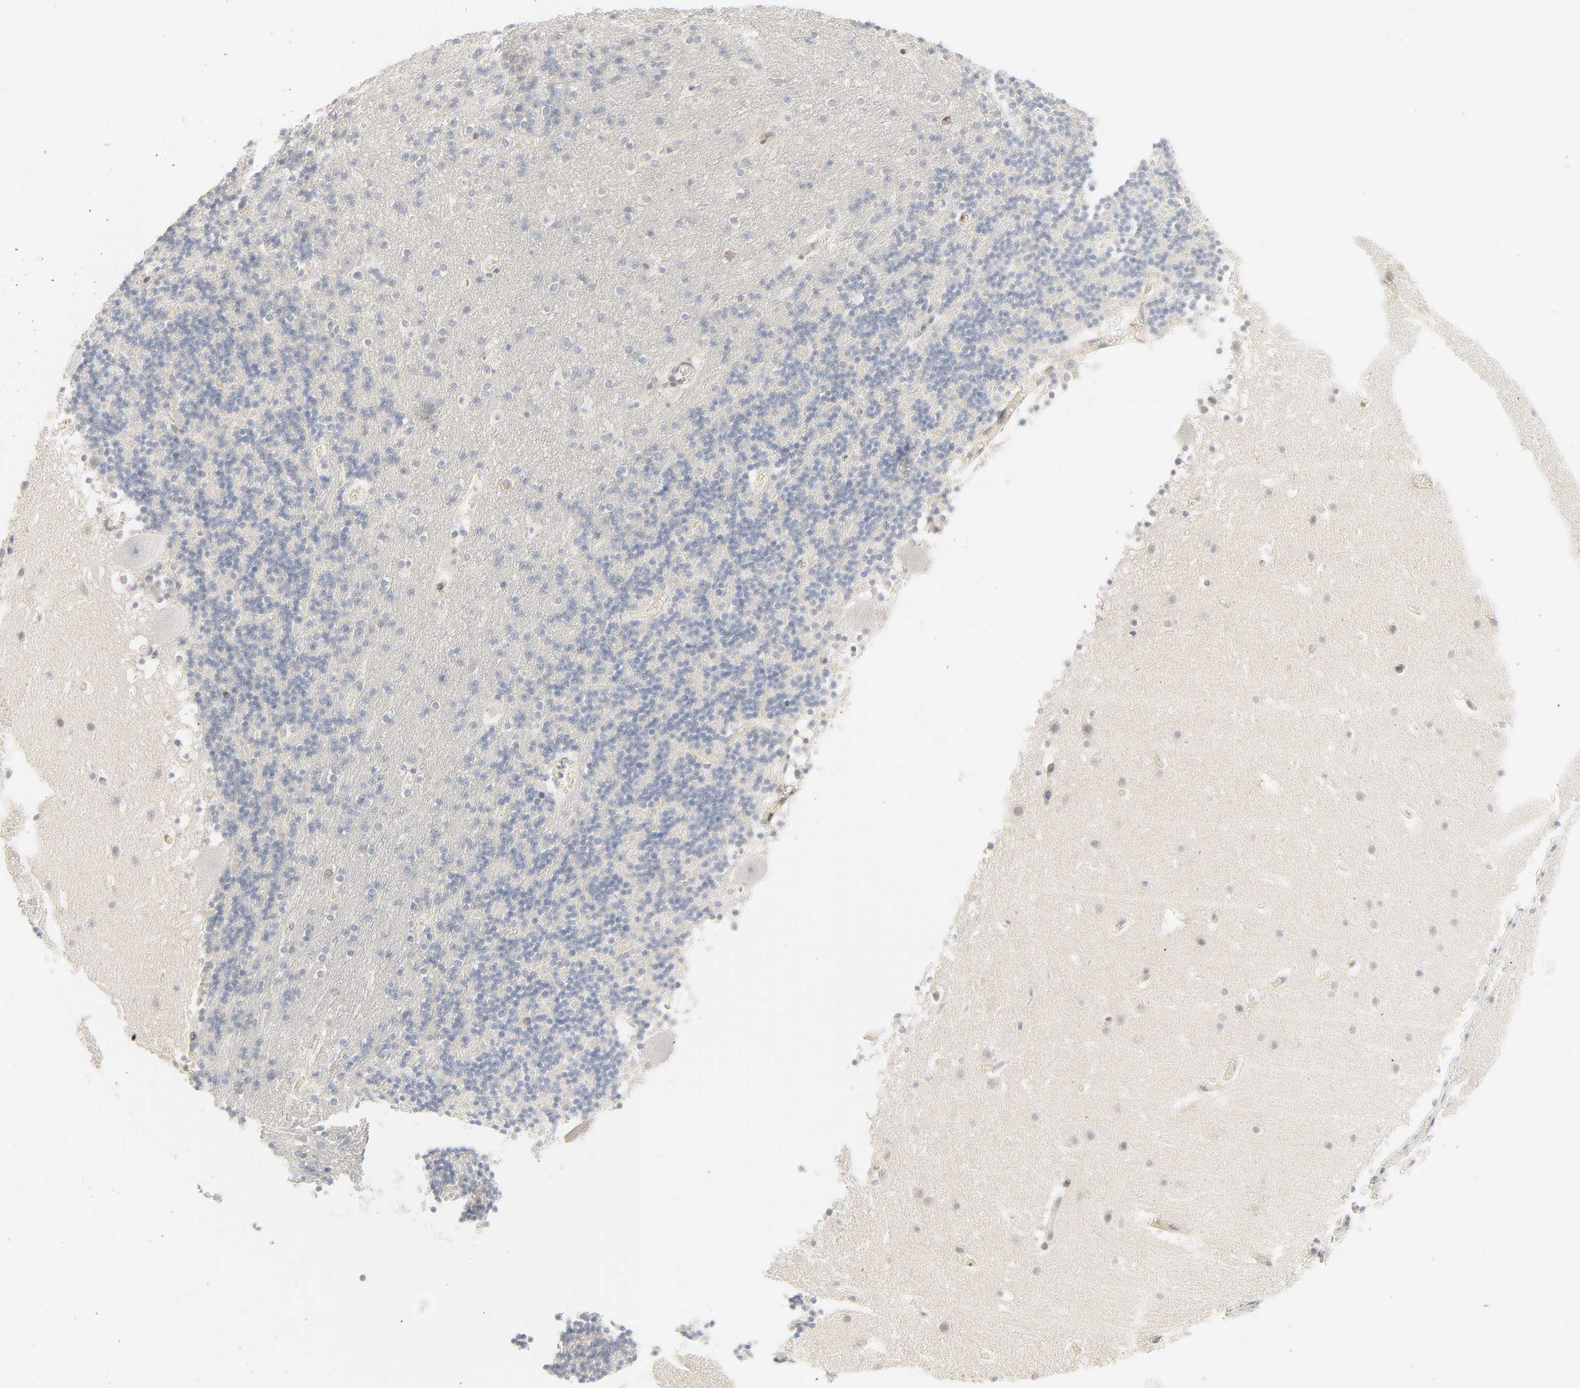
{"staining": {"intensity": "negative", "quantity": "none", "location": "none"}, "tissue": "cerebellum", "cell_type": "Cells in granular layer", "image_type": "normal", "snomed": [{"axis": "morphology", "description": "Normal tissue, NOS"}, {"axis": "topography", "description": "Cerebellum"}], "caption": "This is an immunohistochemistry (IHC) micrograph of benign human cerebellum. There is no staining in cells in granular layer.", "gene": "LGALS2", "patient": {"sex": "male", "age": 45}}